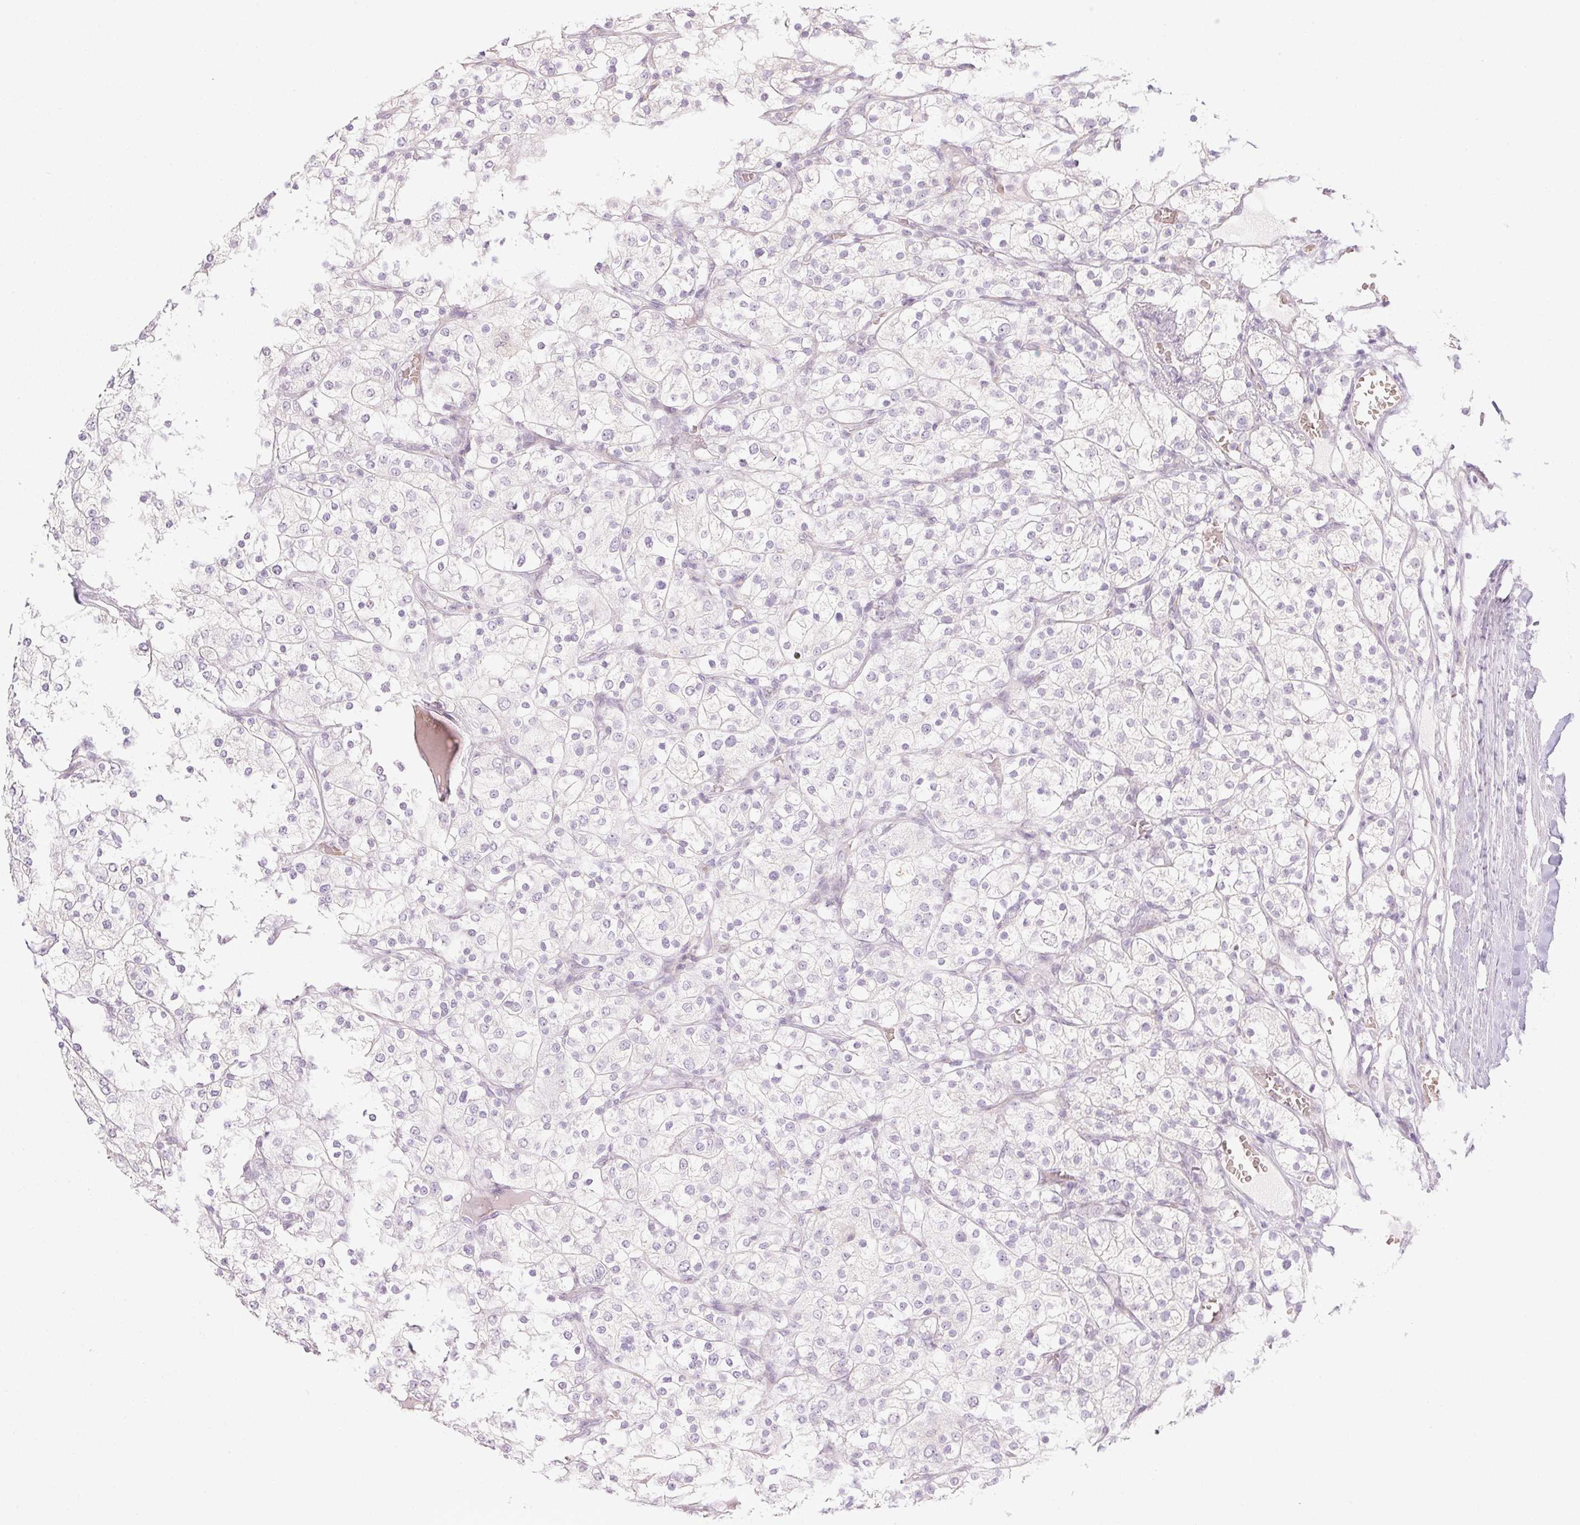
{"staining": {"intensity": "negative", "quantity": "none", "location": "none"}, "tissue": "renal cancer", "cell_type": "Tumor cells", "image_type": "cancer", "snomed": [{"axis": "morphology", "description": "Adenocarcinoma, NOS"}, {"axis": "topography", "description": "Kidney"}], "caption": "IHC of human renal cancer (adenocarcinoma) exhibits no expression in tumor cells.", "gene": "CTCFL", "patient": {"sex": "male", "age": 80}}